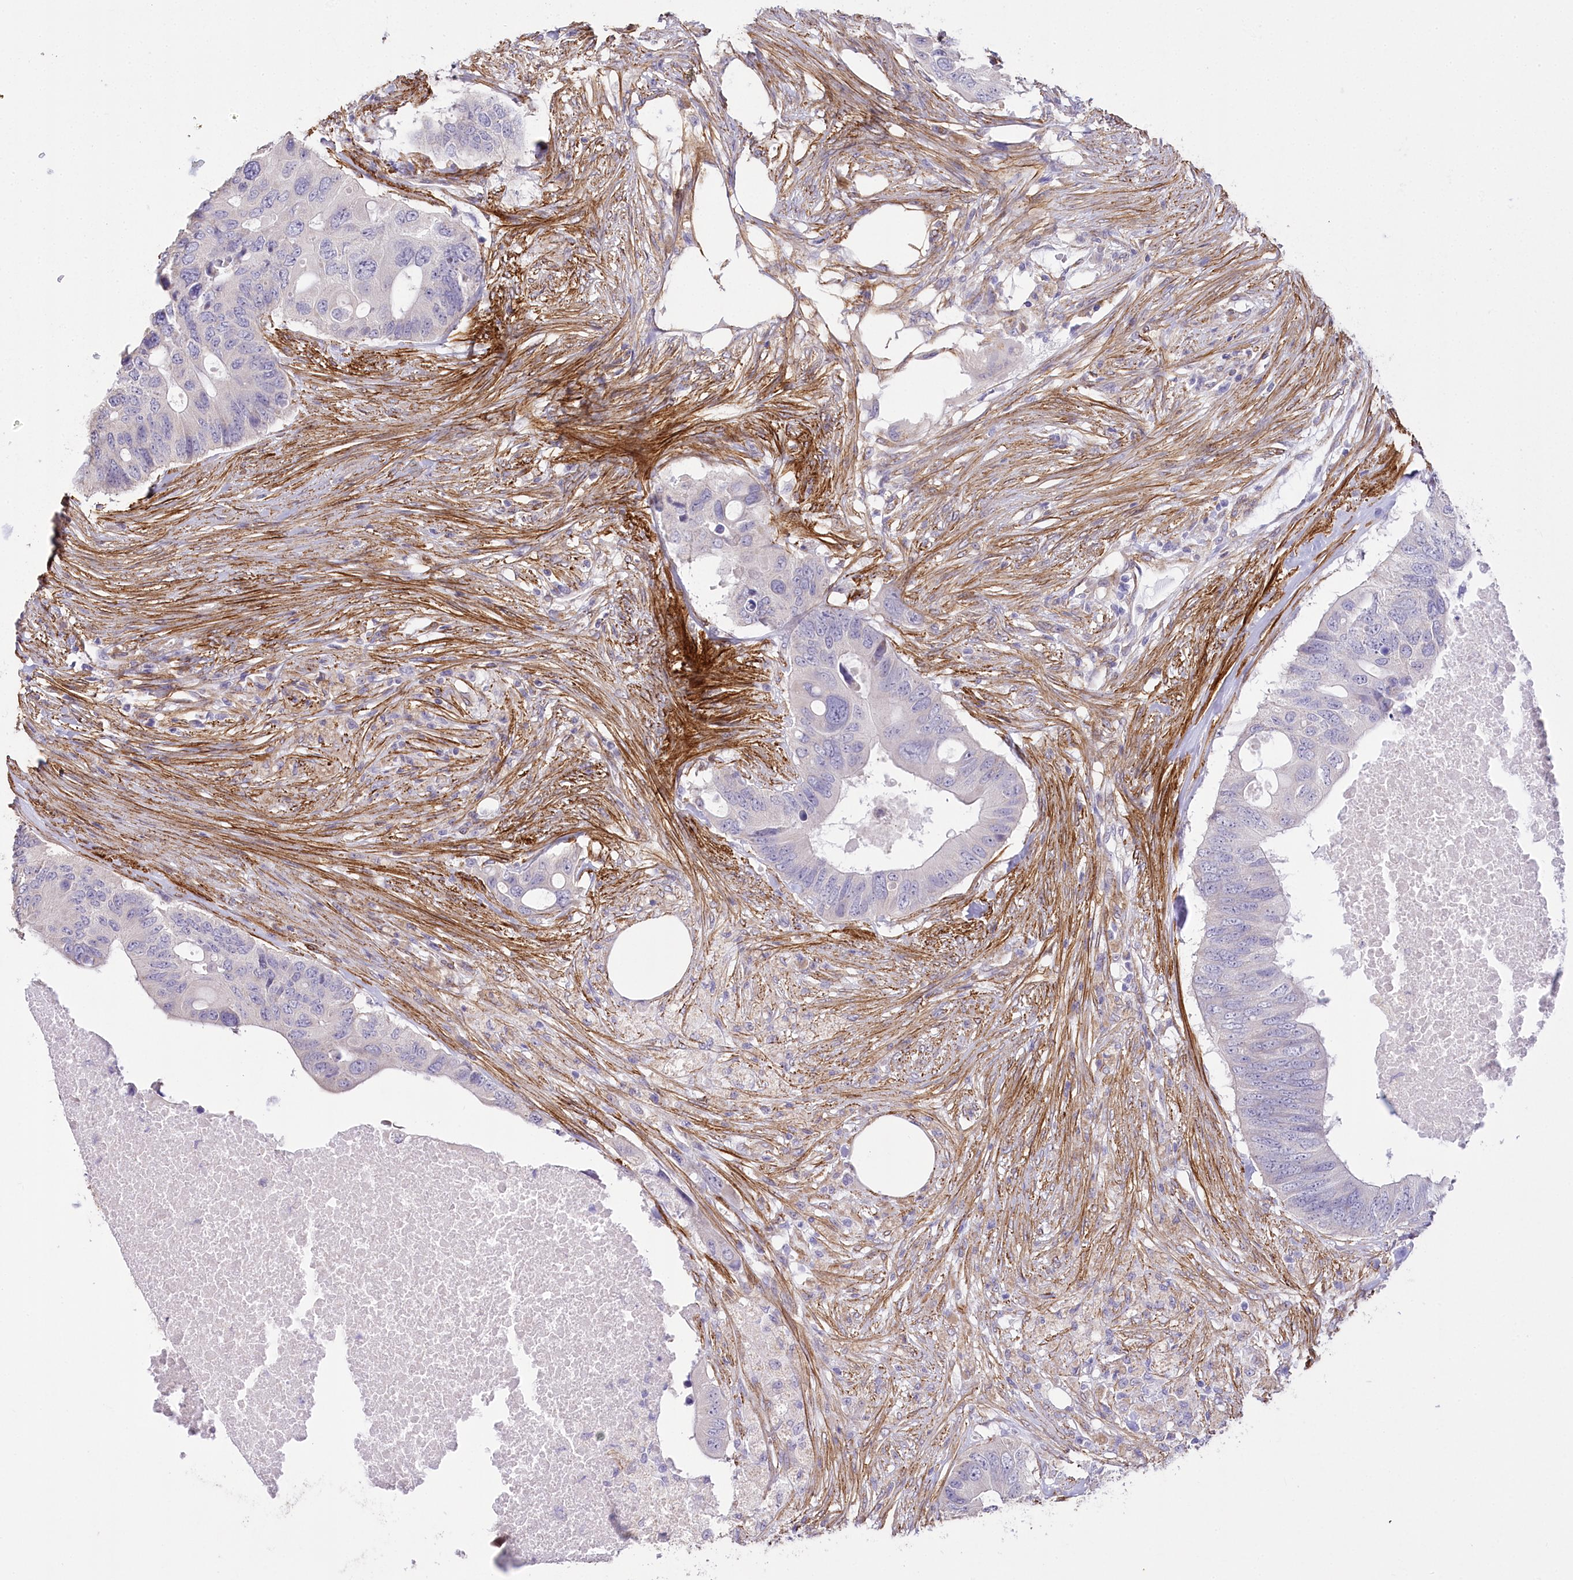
{"staining": {"intensity": "negative", "quantity": "none", "location": "none"}, "tissue": "colorectal cancer", "cell_type": "Tumor cells", "image_type": "cancer", "snomed": [{"axis": "morphology", "description": "Adenocarcinoma, NOS"}, {"axis": "topography", "description": "Colon"}], "caption": "A high-resolution histopathology image shows immunohistochemistry (IHC) staining of colorectal cancer, which displays no significant staining in tumor cells.", "gene": "SYNPO2", "patient": {"sex": "male", "age": 71}}